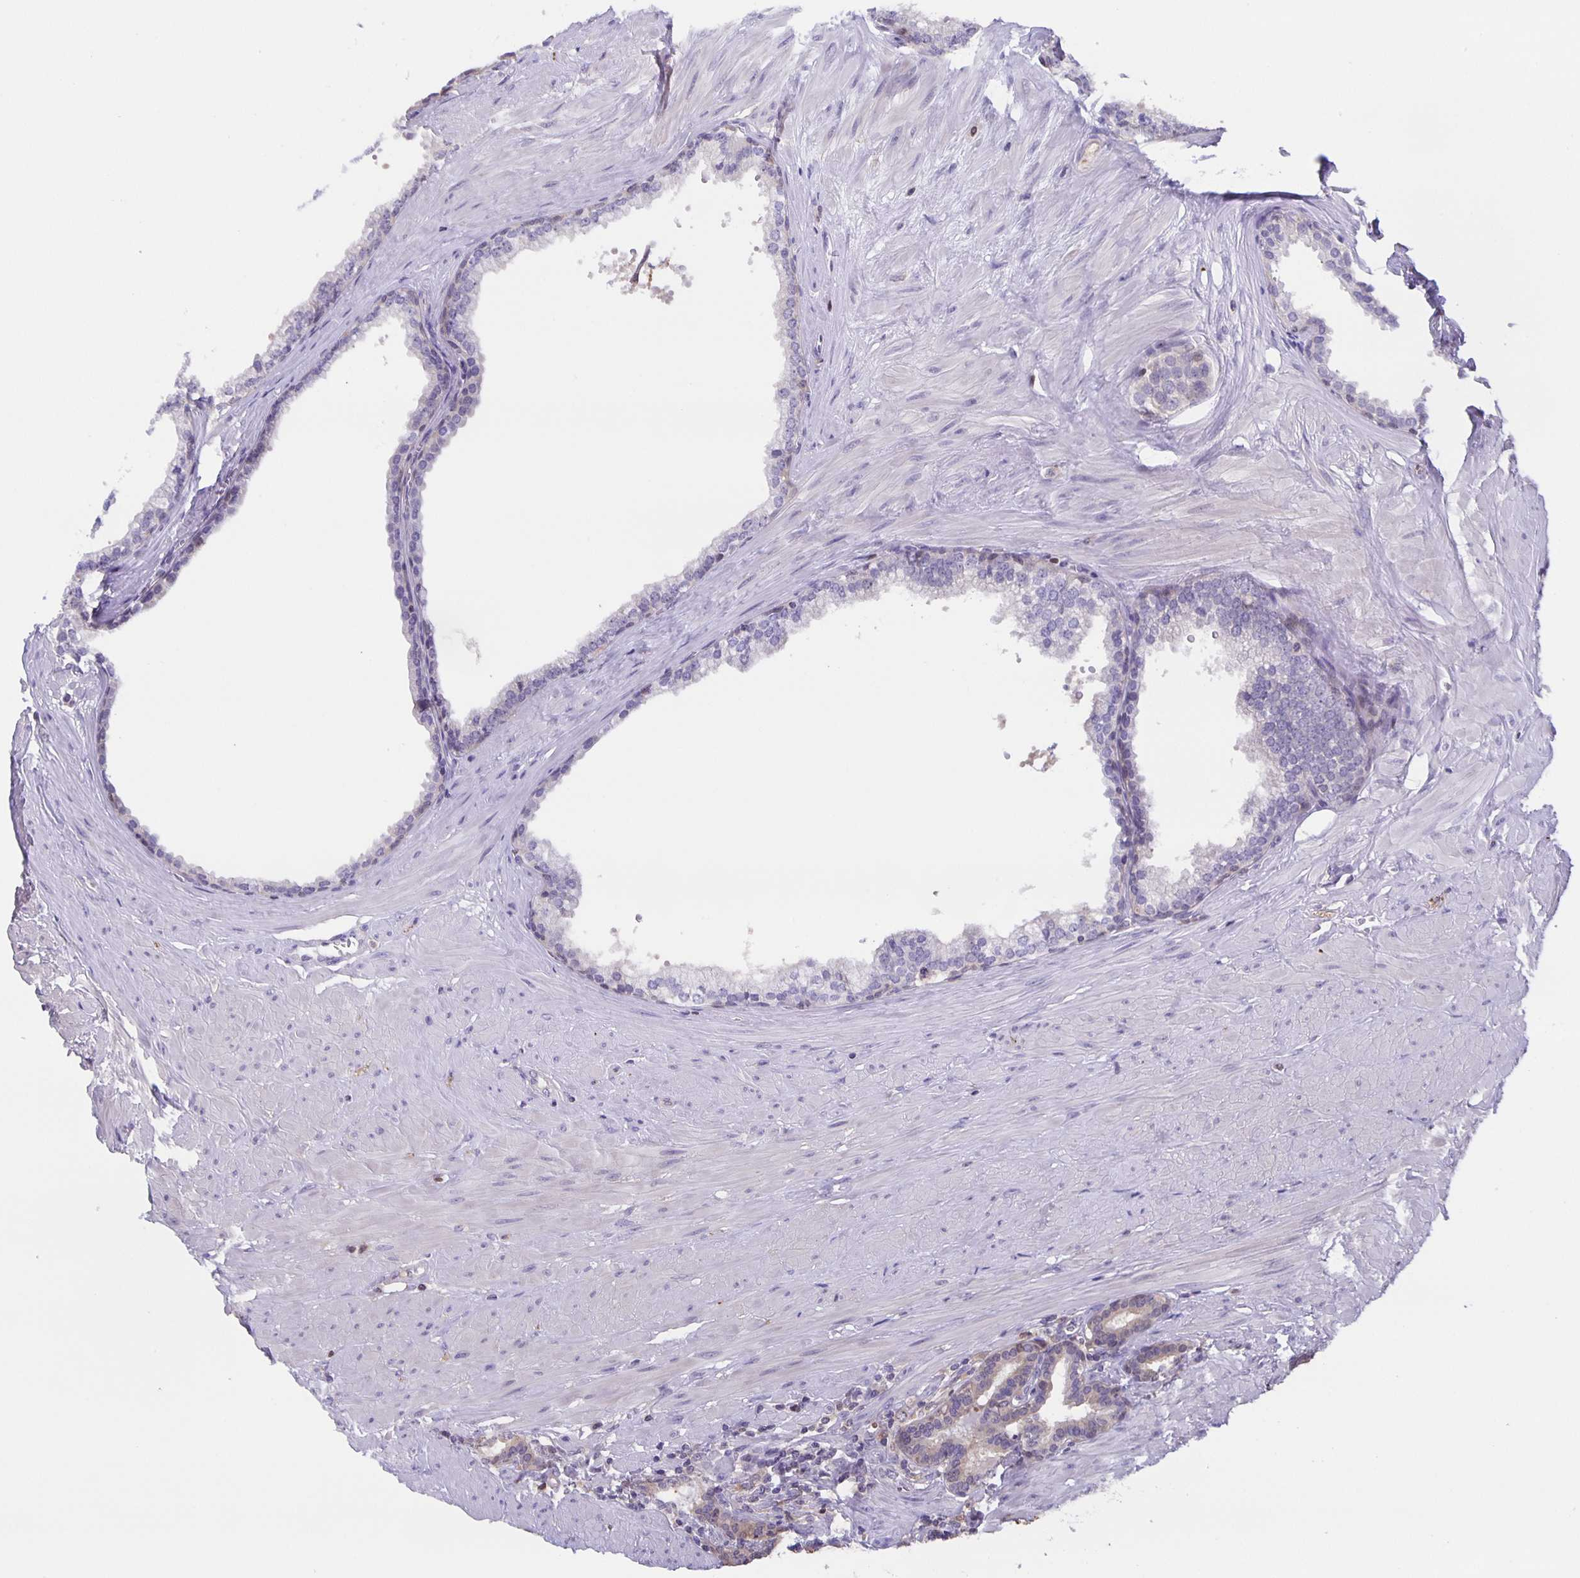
{"staining": {"intensity": "weak", "quantity": "<25%", "location": "cytoplasmic/membranous,nuclear"}, "tissue": "prostate", "cell_type": "Glandular cells", "image_type": "normal", "snomed": [{"axis": "morphology", "description": "Normal tissue, NOS"}, {"axis": "topography", "description": "Prostate"}, {"axis": "topography", "description": "Peripheral nerve tissue"}], "caption": "Protein analysis of normal prostate exhibits no significant positivity in glandular cells.", "gene": "MARCHF6", "patient": {"sex": "male", "age": 55}}